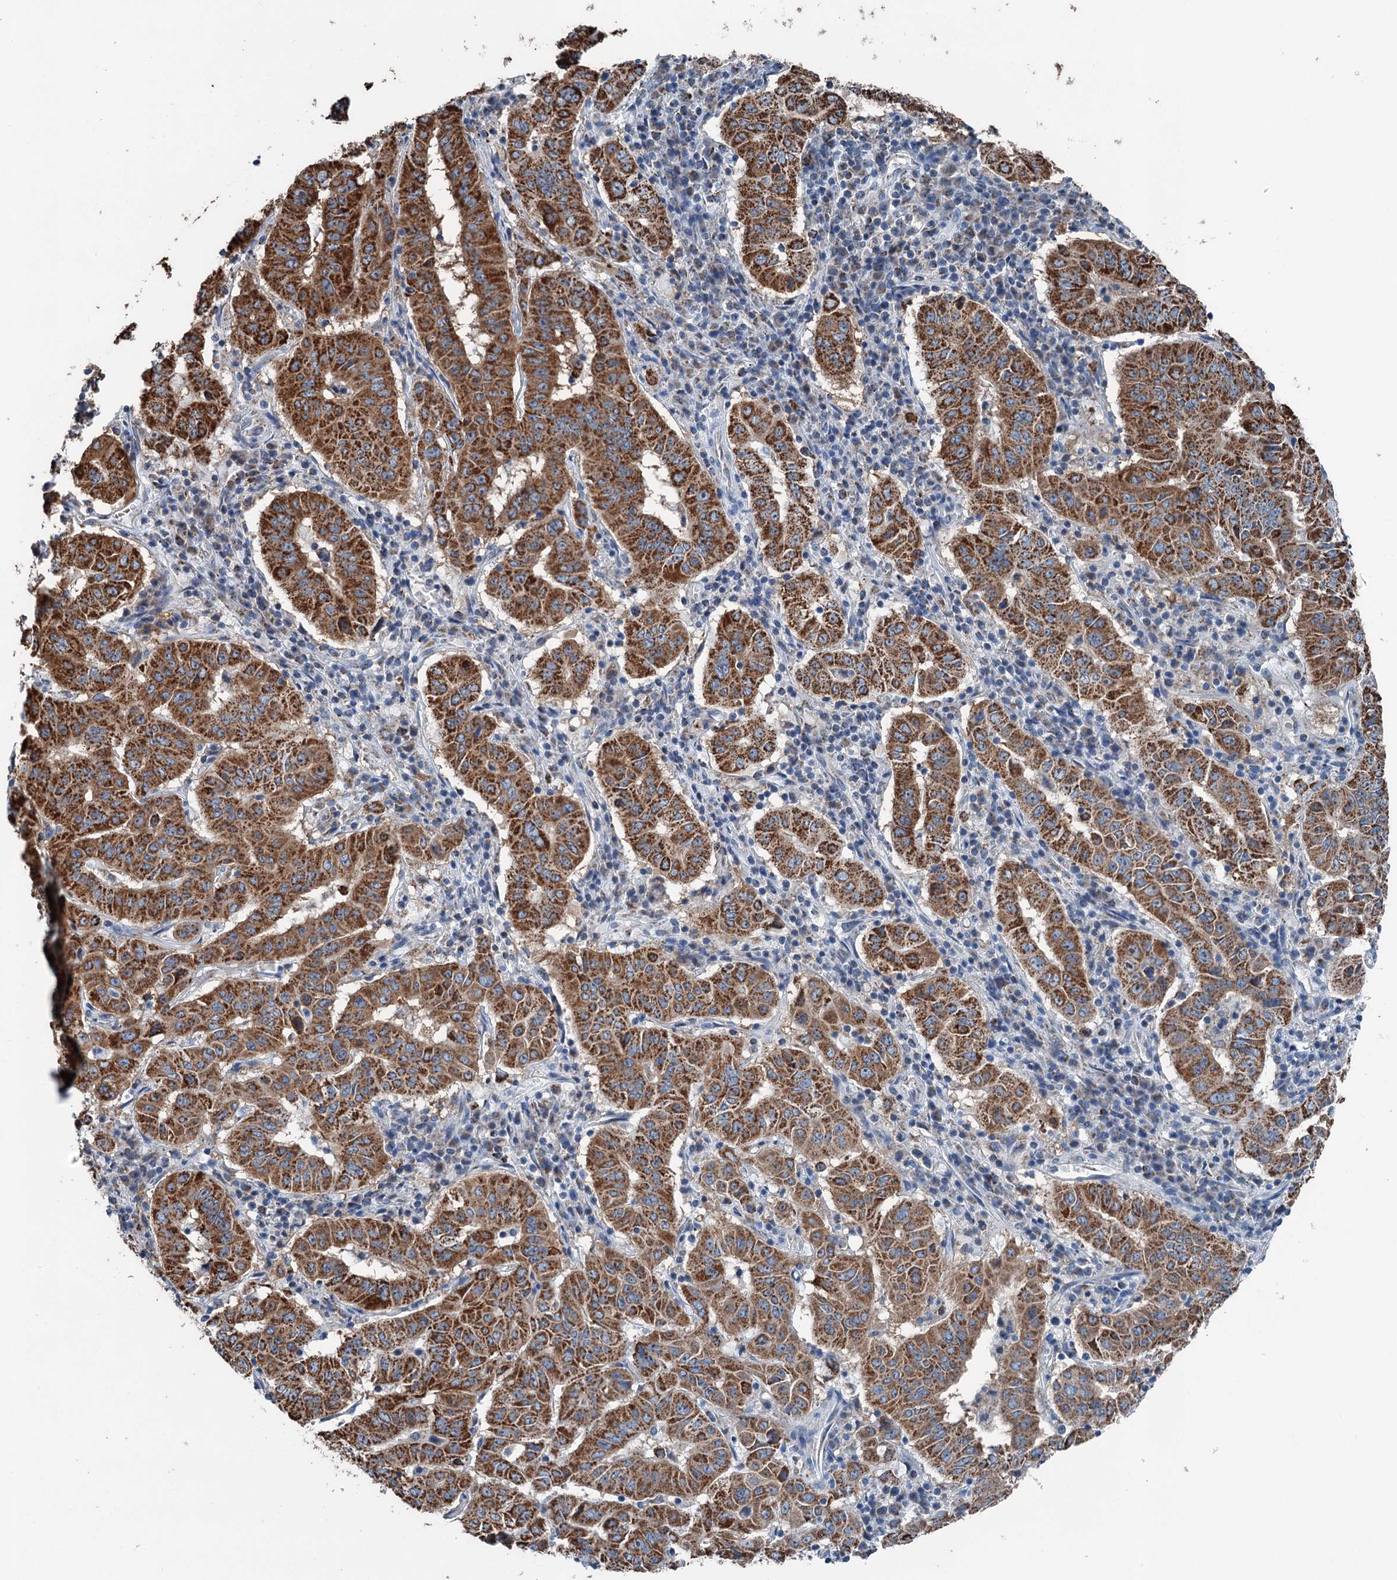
{"staining": {"intensity": "strong", "quantity": ">75%", "location": "cytoplasmic/membranous"}, "tissue": "pancreatic cancer", "cell_type": "Tumor cells", "image_type": "cancer", "snomed": [{"axis": "morphology", "description": "Adenocarcinoma, NOS"}, {"axis": "topography", "description": "Pancreas"}], "caption": "Immunohistochemical staining of pancreatic adenocarcinoma displays high levels of strong cytoplasmic/membranous protein staining in about >75% of tumor cells.", "gene": "TRPT1", "patient": {"sex": "male", "age": 63}}